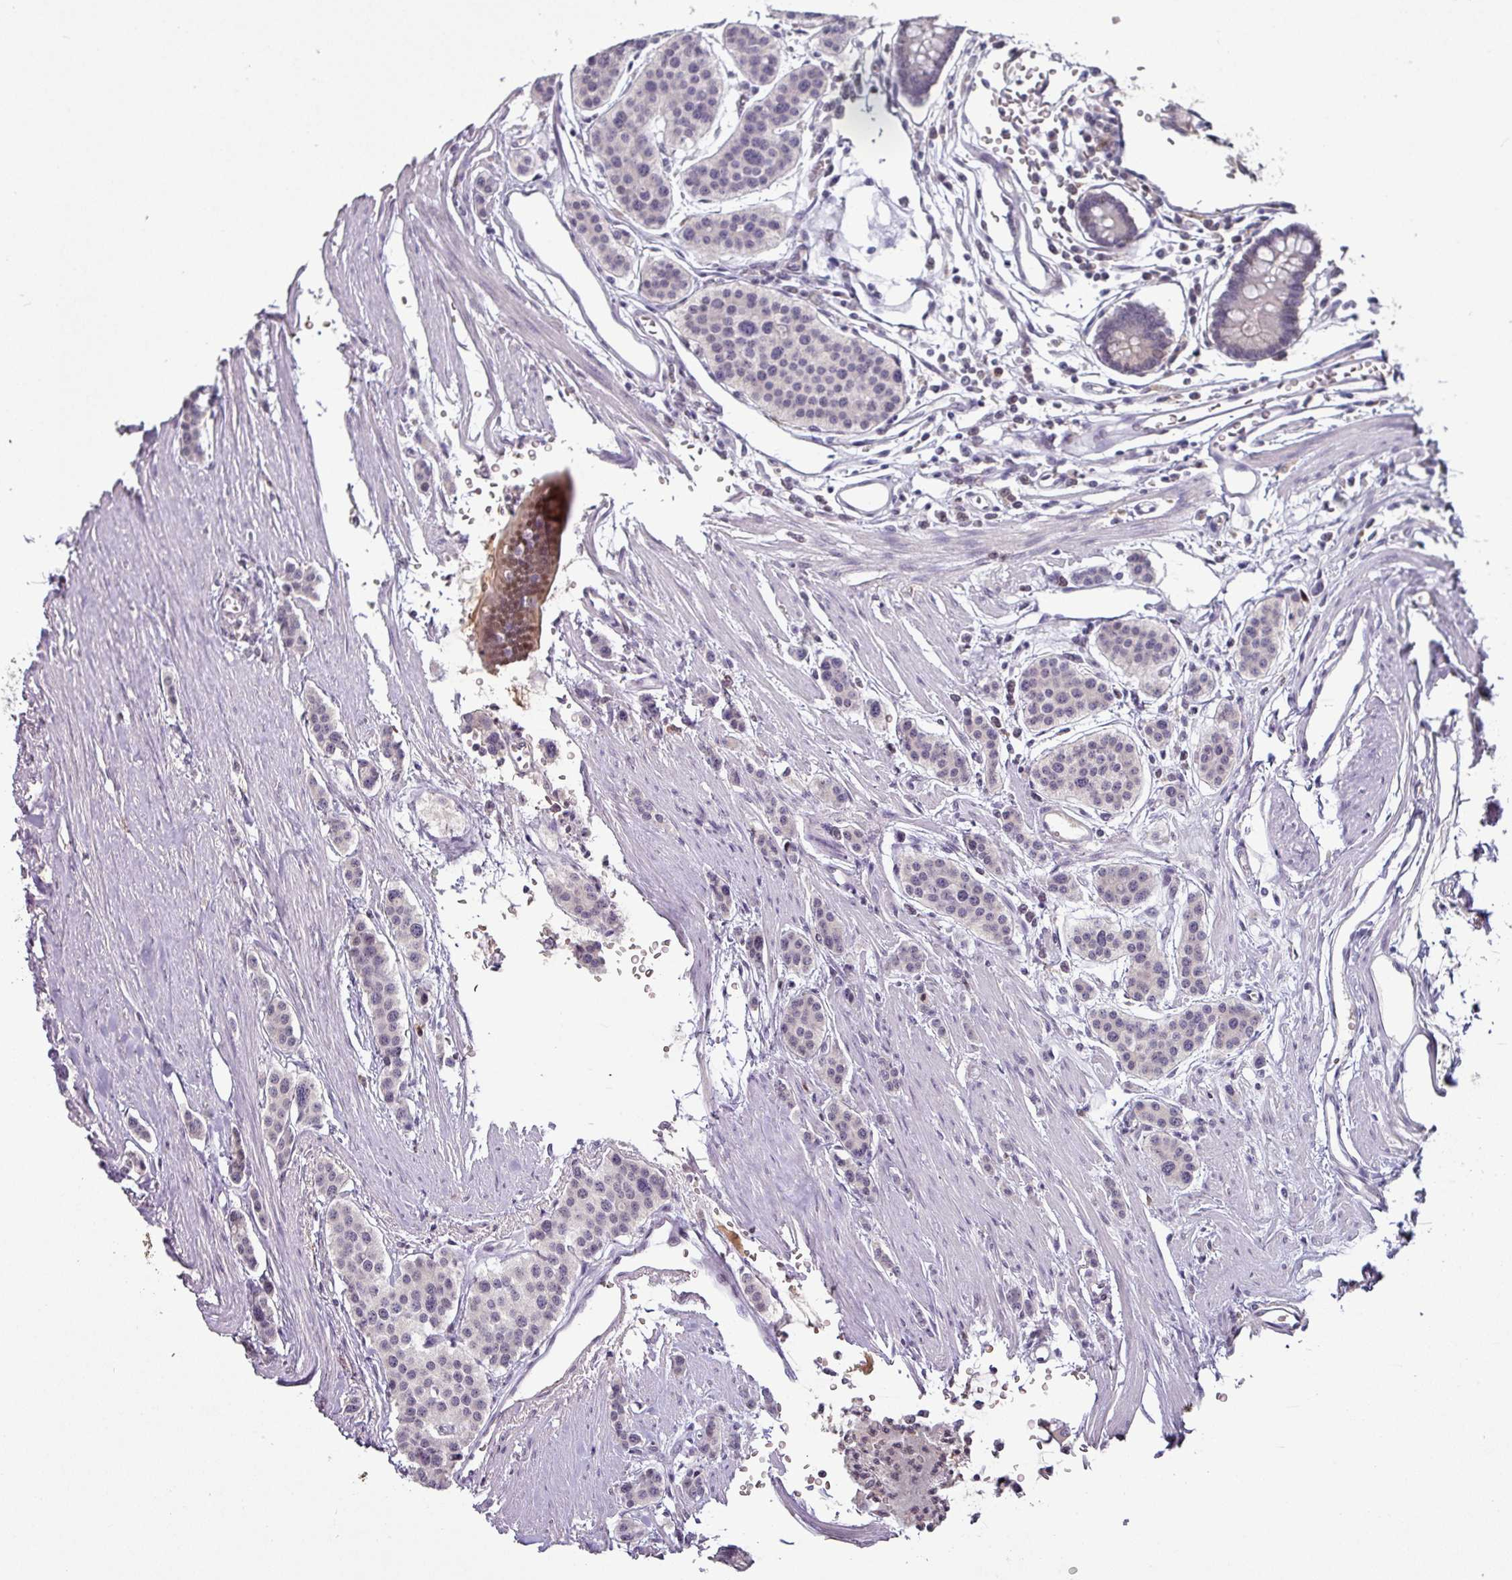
{"staining": {"intensity": "negative", "quantity": "none", "location": "none"}, "tissue": "carcinoid", "cell_type": "Tumor cells", "image_type": "cancer", "snomed": [{"axis": "morphology", "description": "Carcinoid, malignant, NOS"}, {"axis": "topography", "description": "Small intestine"}], "caption": "Immunohistochemistry histopathology image of neoplastic tissue: carcinoid (malignant) stained with DAB (3,3'-diaminobenzidine) shows no significant protein staining in tumor cells.", "gene": "SLC5A10", "patient": {"sex": "male", "age": 60}}